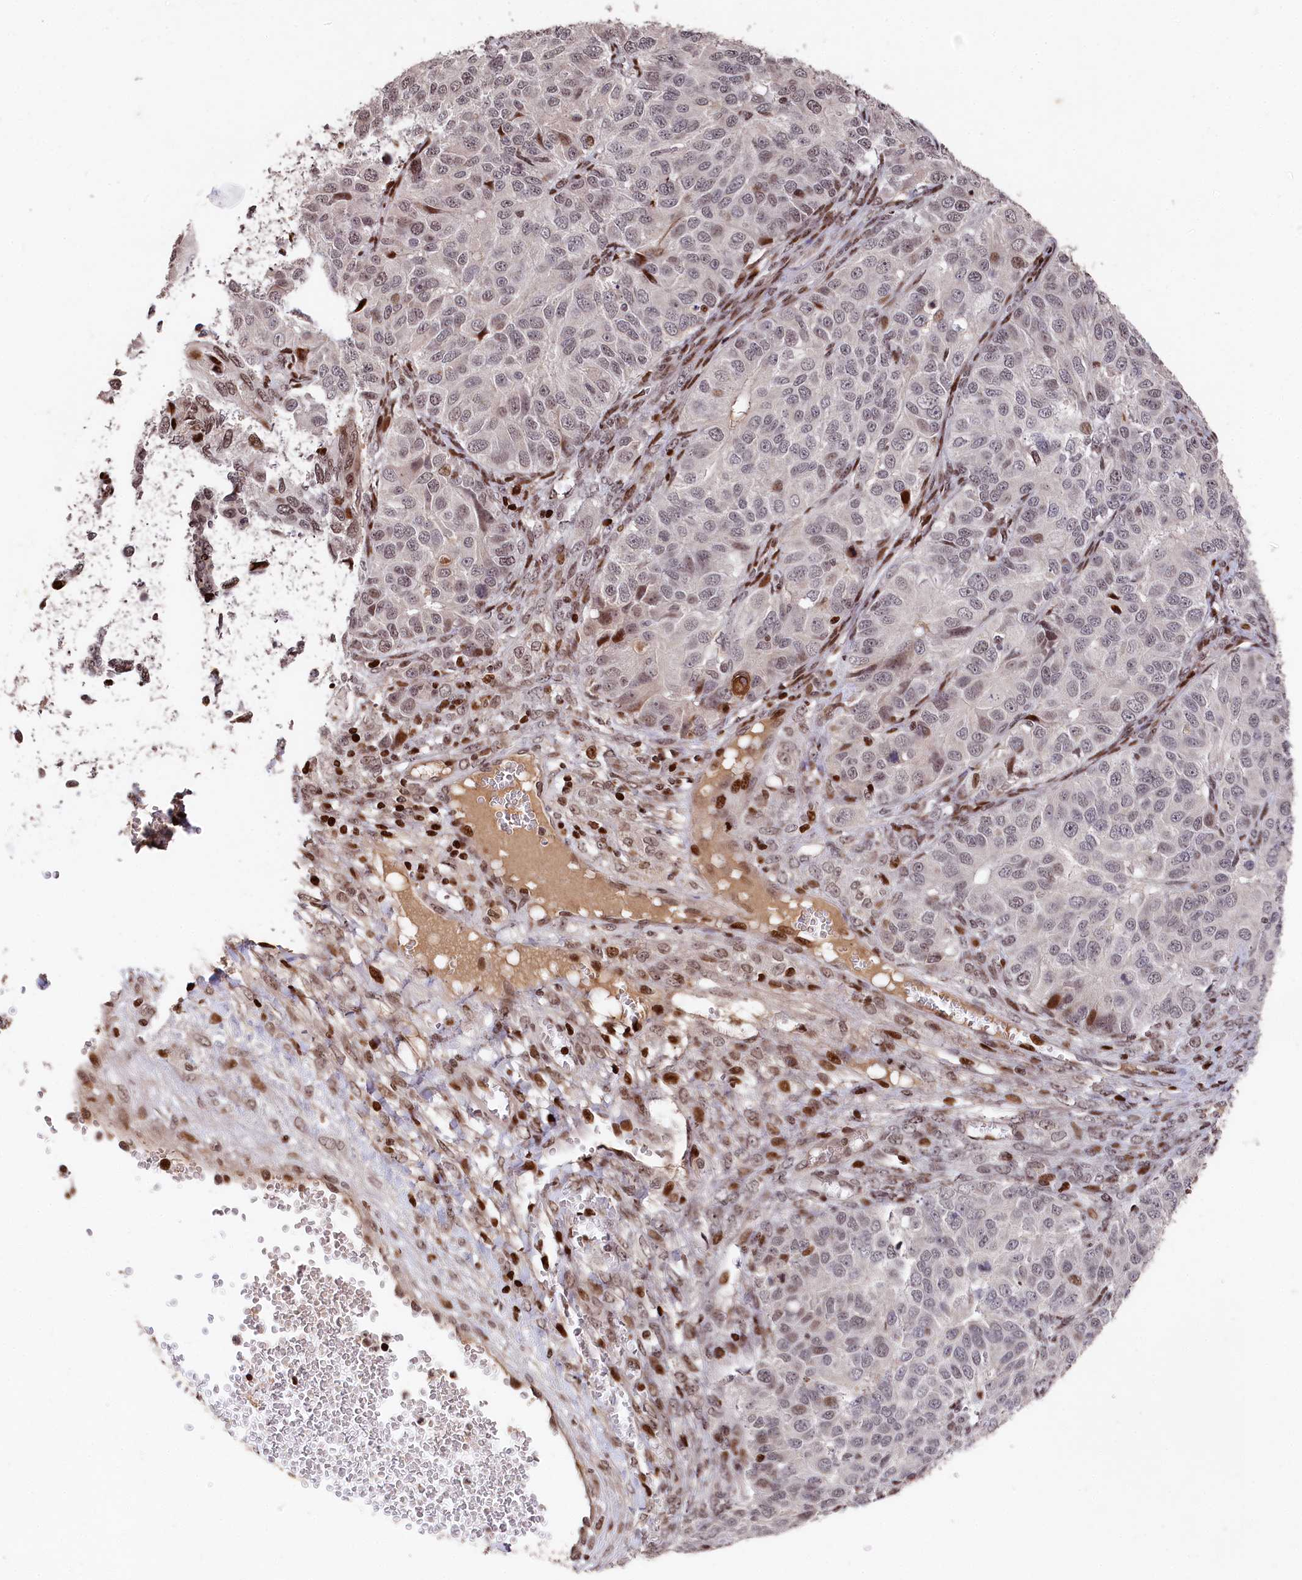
{"staining": {"intensity": "weak", "quantity": "25%-75%", "location": "nuclear"}, "tissue": "ovarian cancer", "cell_type": "Tumor cells", "image_type": "cancer", "snomed": [{"axis": "morphology", "description": "Carcinoma, endometroid"}, {"axis": "topography", "description": "Ovary"}], "caption": "An immunohistochemistry (IHC) photomicrograph of tumor tissue is shown. Protein staining in brown labels weak nuclear positivity in endometroid carcinoma (ovarian) within tumor cells.", "gene": "MCF2L2", "patient": {"sex": "female", "age": 51}}